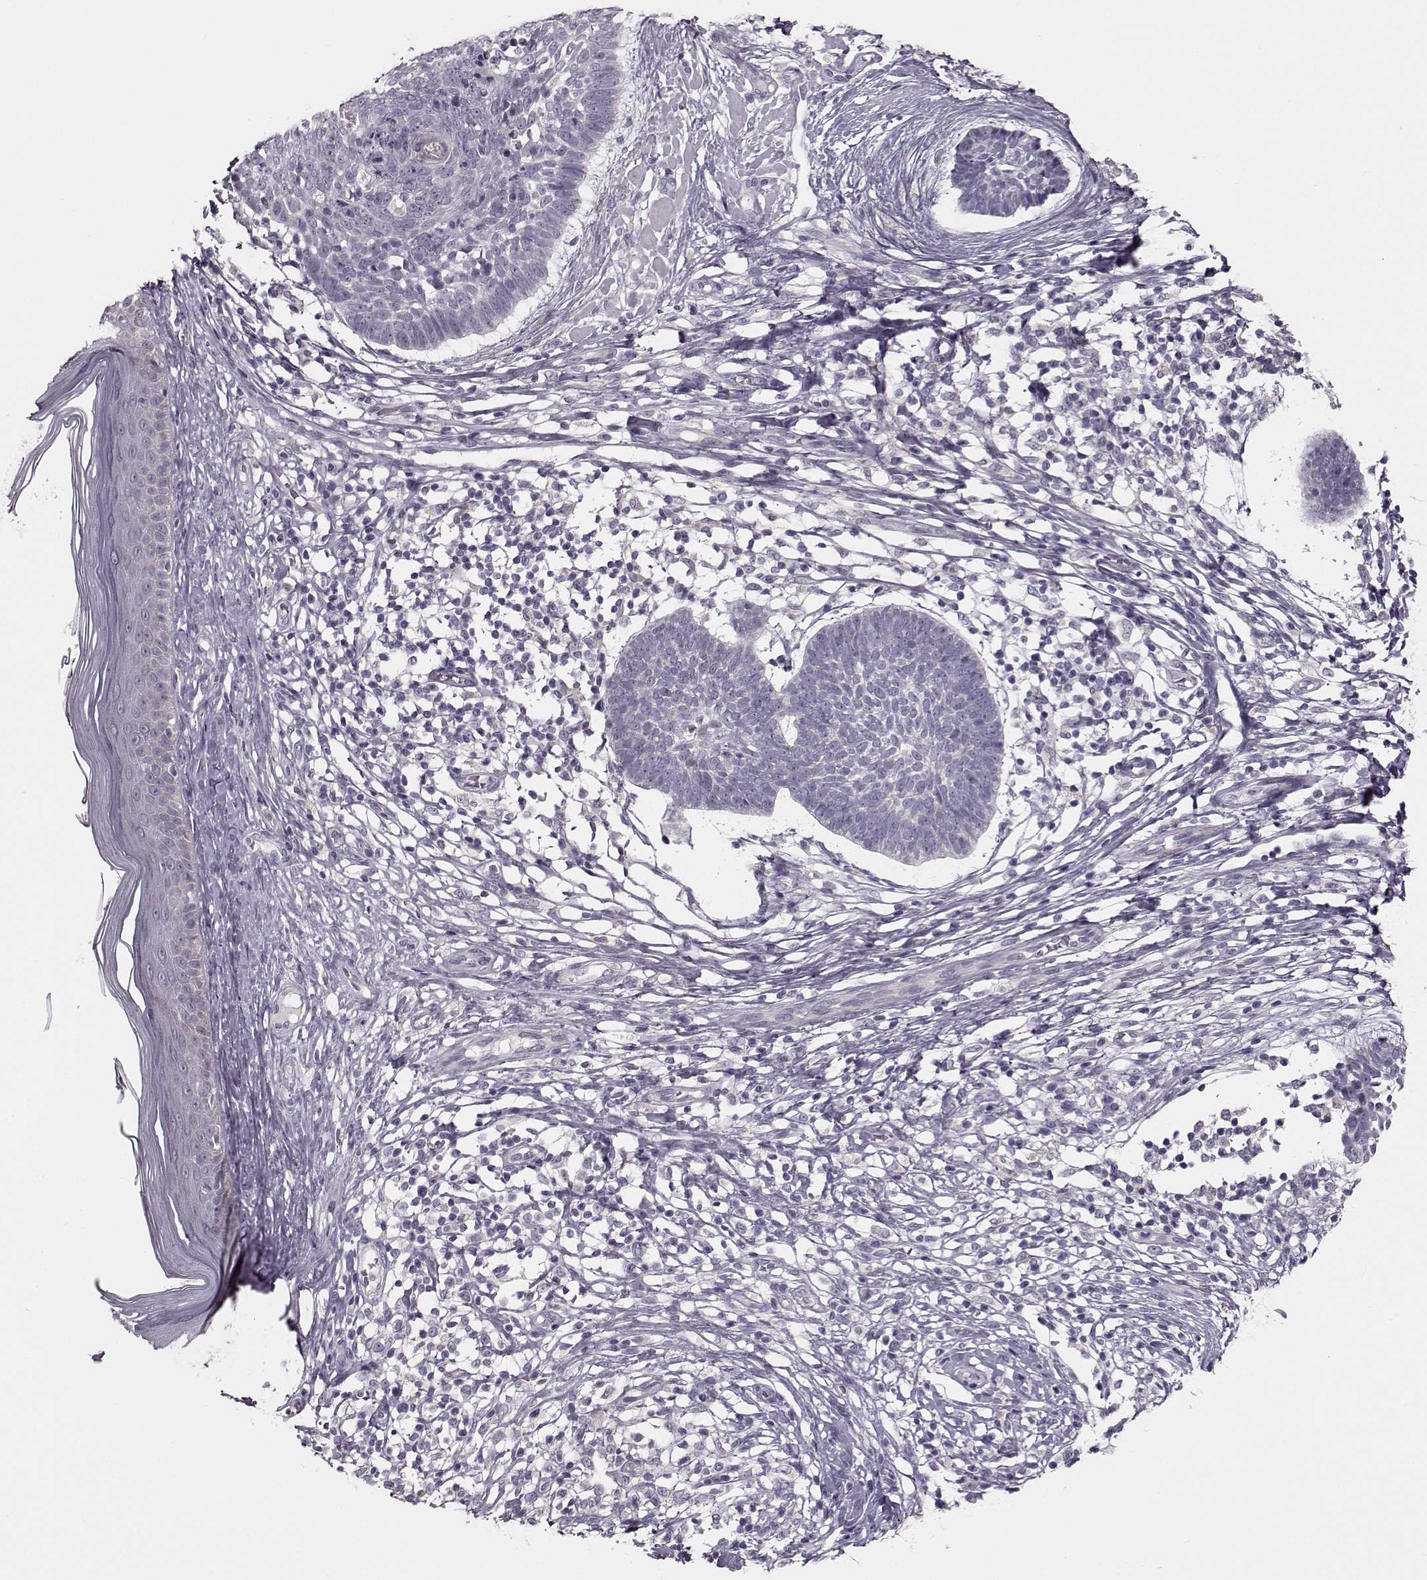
{"staining": {"intensity": "negative", "quantity": "none", "location": "none"}, "tissue": "skin cancer", "cell_type": "Tumor cells", "image_type": "cancer", "snomed": [{"axis": "morphology", "description": "Basal cell carcinoma"}, {"axis": "topography", "description": "Skin"}], "caption": "An immunohistochemistry photomicrograph of skin basal cell carcinoma is shown. There is no staining in tumor cells of skin basal cell carcinoma. The staining was performed using DAB (3,3'-diaminobenzidine) to visualize the protein expression in brown, while the nuclei were stained in blue with hematoxylin (Magnification: 20x).", "gene": "MAP6D1", "patient": {"sex": "male", "age": 85}}